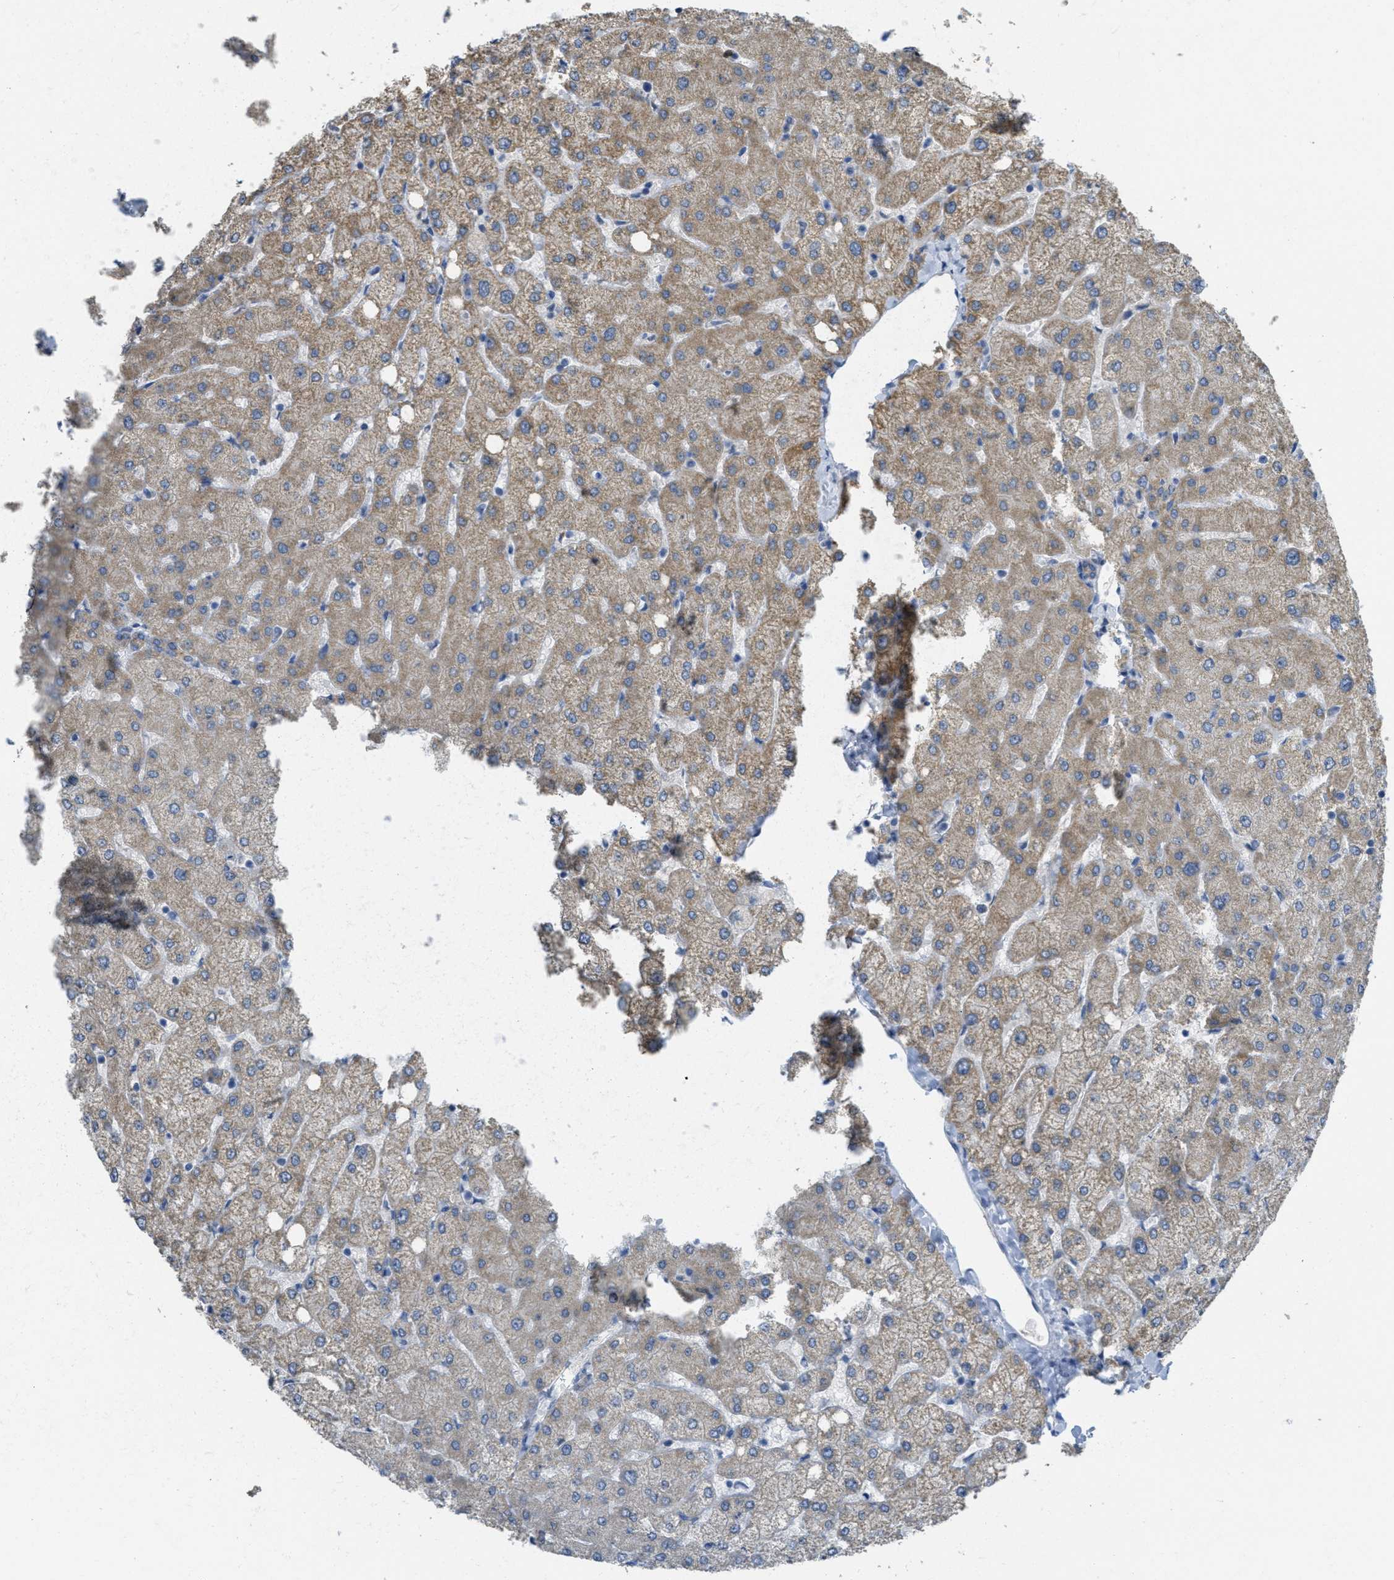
{"staining": {"intensity": "weak", "quantity": "<25%", "location": "cytoplasmic/membranous"}, "tissue": "liver", "cell_type": "Cholangiocytes", "image_type": "normal", "snomed": [{"axis": "morphology", "description": "Normal tissue, NOS"}, {"axis": "topography", "description": "Liver"}], "caption": "The immunohistochemistry (IHC) histopathology image has no significant expression in cholangiocytes of liver. (Immunohistochemistry, brightfield microscopy, high magnification).", "gene": "SFXN2", "patient": {"sex": "female", "age": 54}}